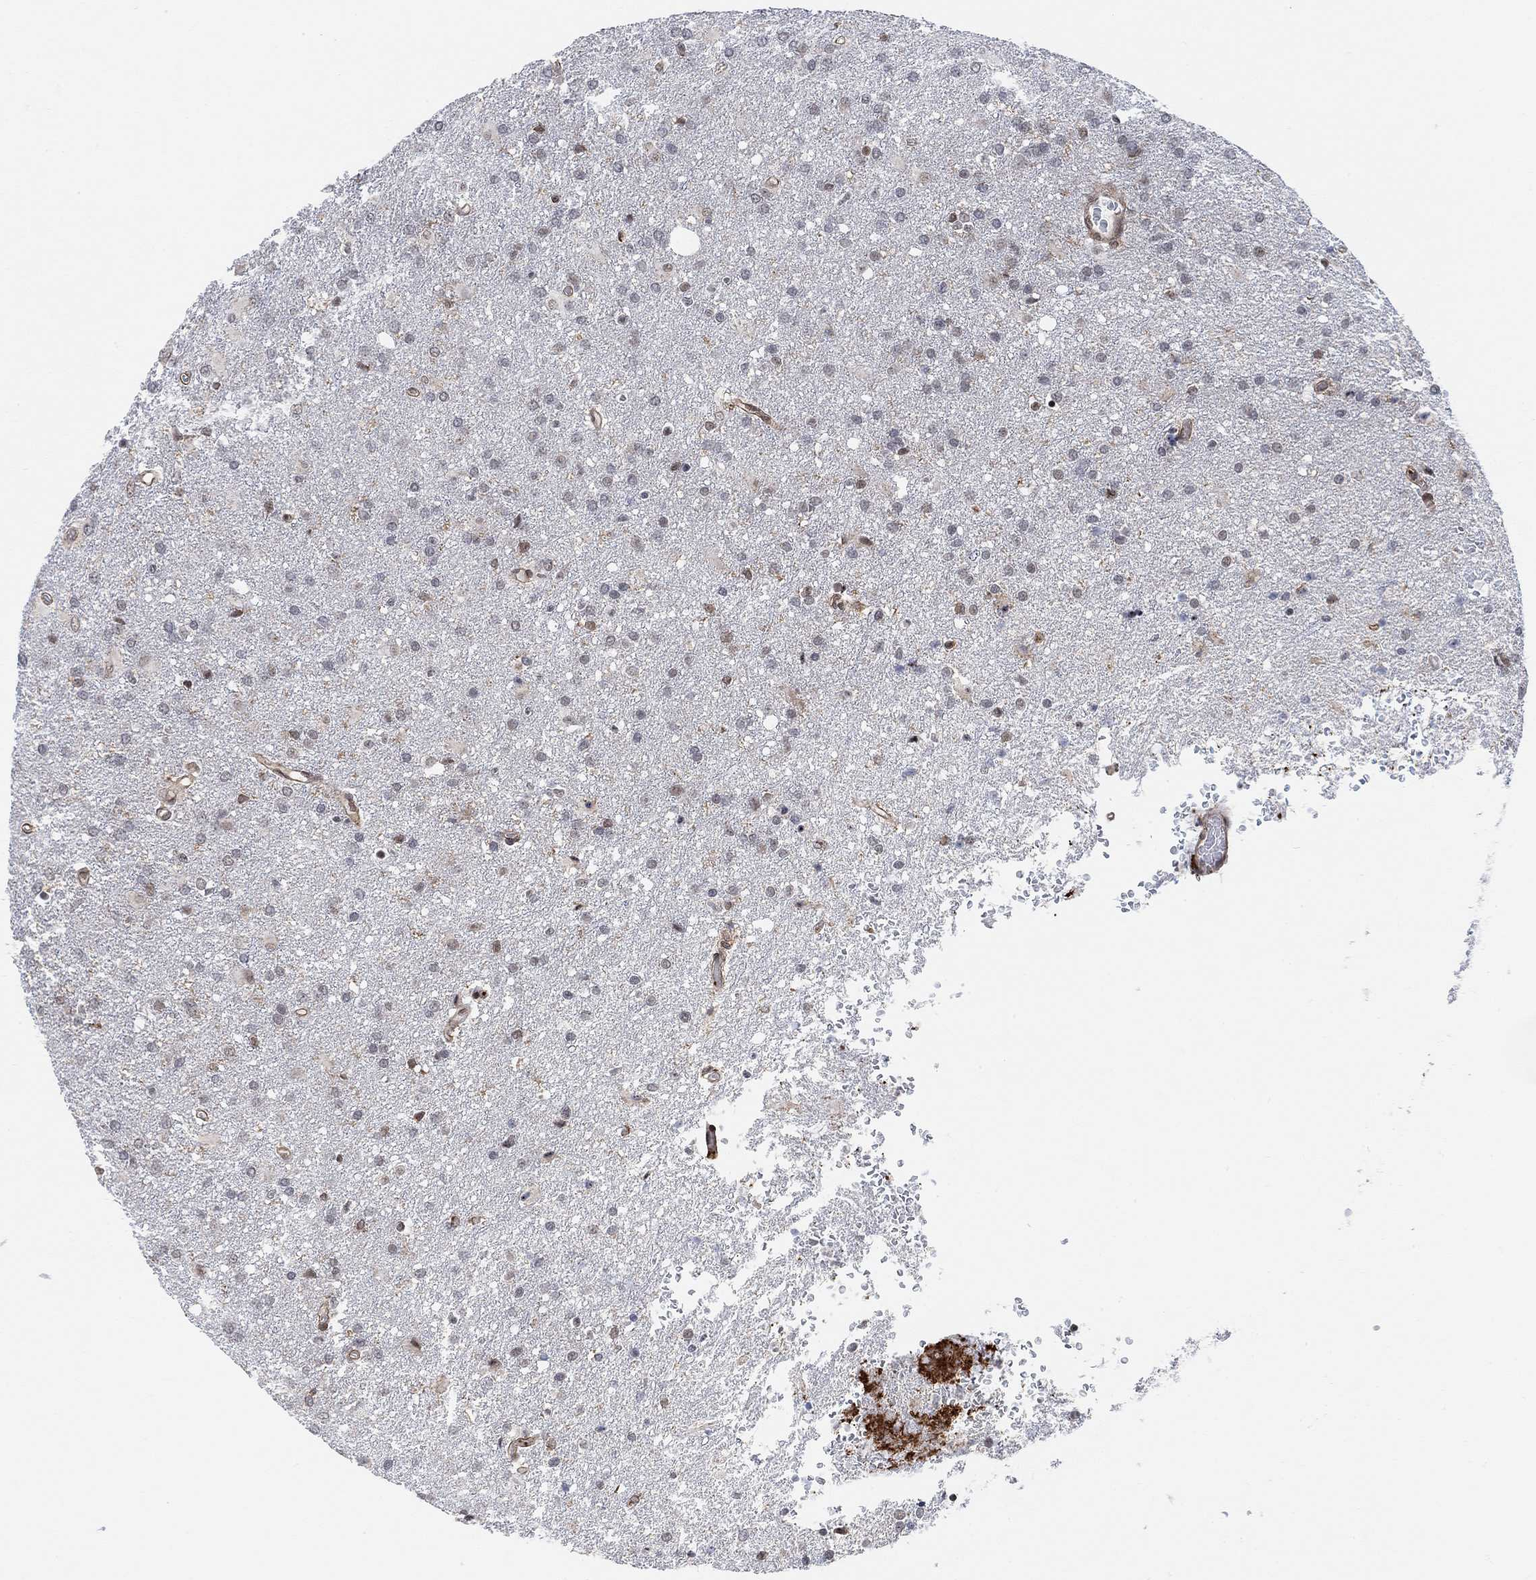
{"staining": {"intensity": "negative", "quantity": "none", "location": "none"}, "tissue": "glioma", "cell_type": "Tumor cells", "image_type": "cancer", "snomed": [{"axis": "morphology", "description": "Glioma, malignant, High grade"}, {"axis": "topography", "description": "Brain"}], "caption": "Malignant glioma (high-grade) was stained to show a protein in brown. There is no significant staining in tumor cells.", "gene": "PWWP2B", "patient": {"sex": "male", "age": 68}}